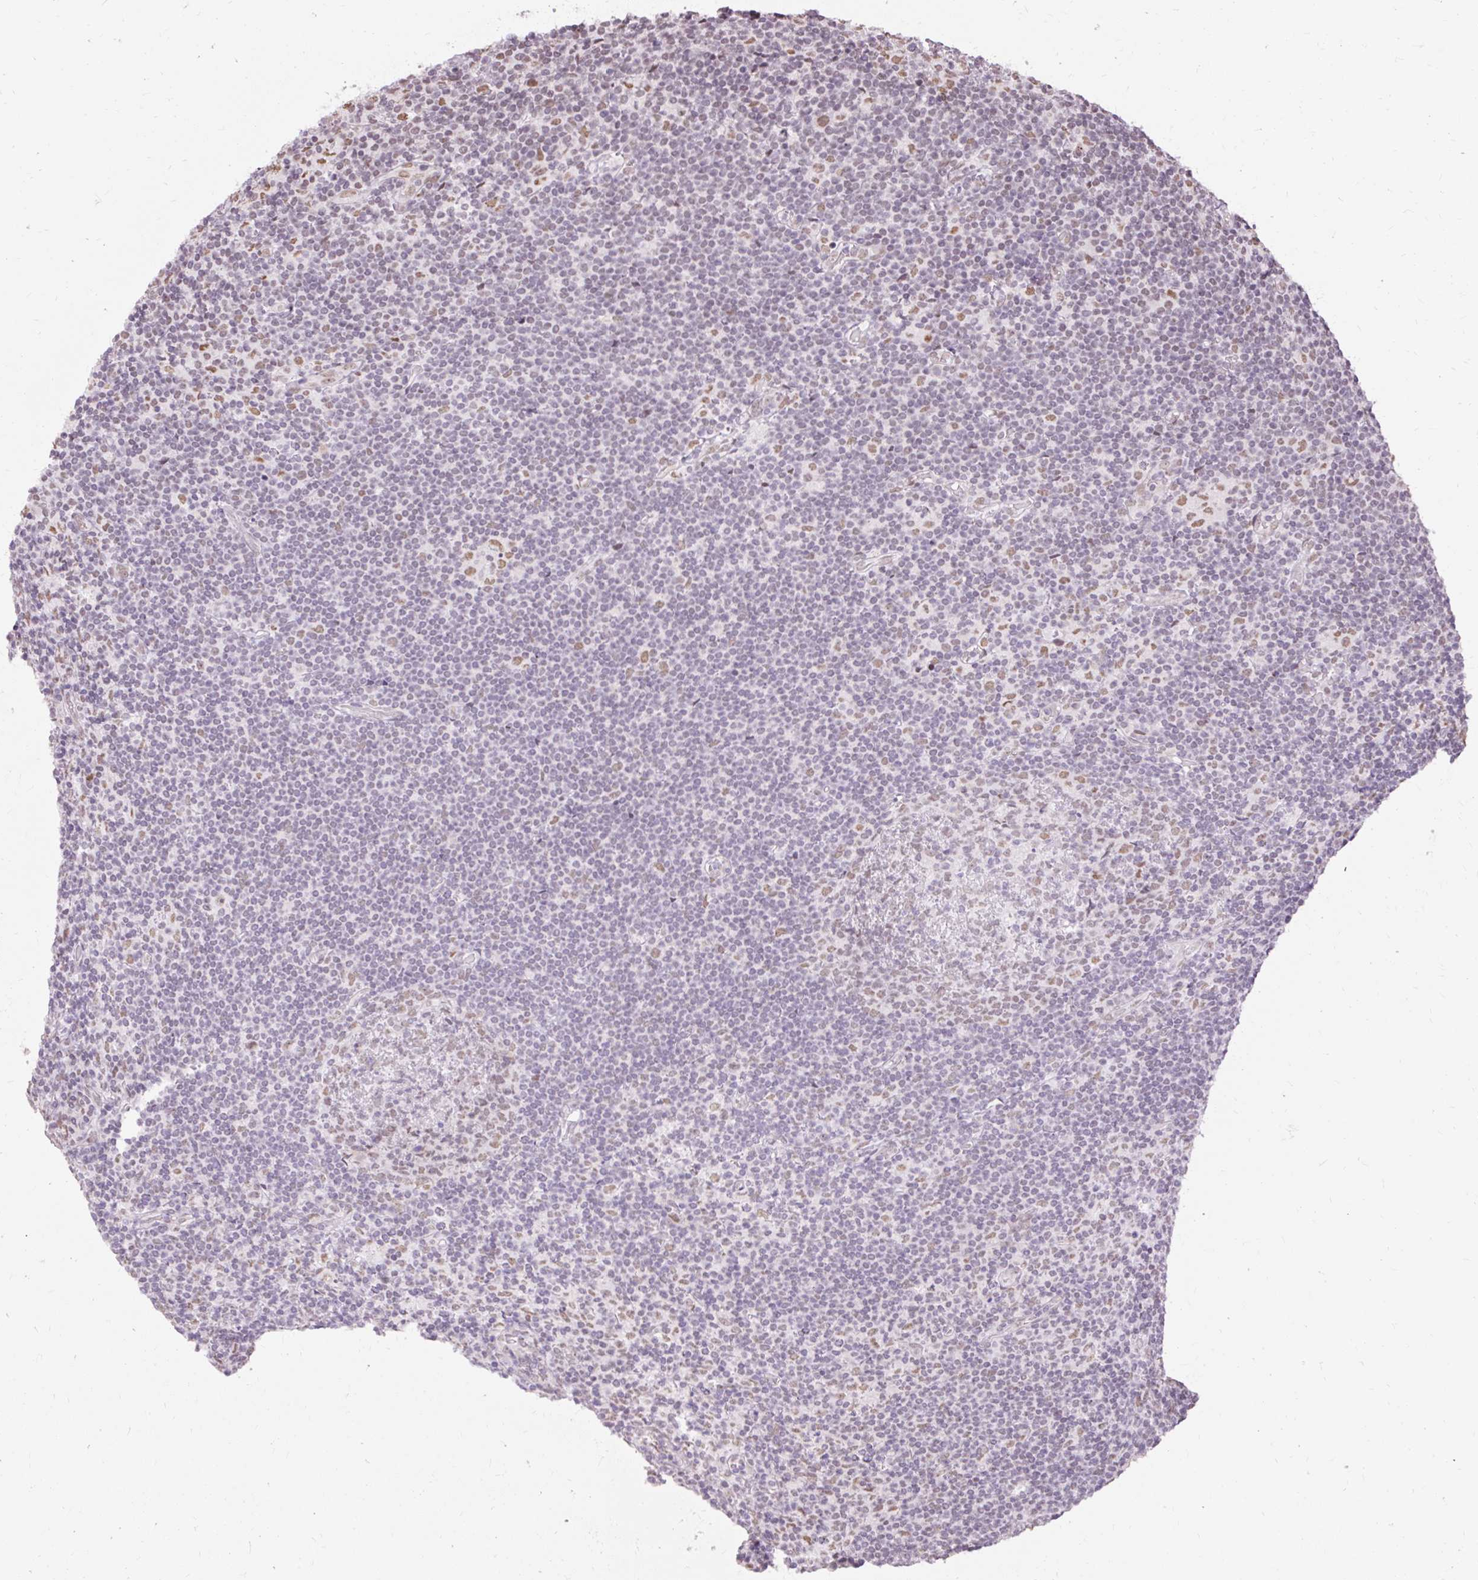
{"staining": {"intensity": "moderate", "quantity": "25%-75%", "location": "nuclear"}, "tissue": "lymphoma", "cell_type": "Tumor cells", "image_type": "cancer", "snomed": [{"axis": "morphology", "description": "Hodgkin's disease, NOS"}, {"axis": "topography", "description": "Lymph node"}], "caption": "Tumor cells display moderate nuclear staining in approximately 25%-75% of cells in lymphoma.", "gene": "NPIPB12", "patient": {"sex": "female", "age": 57}}